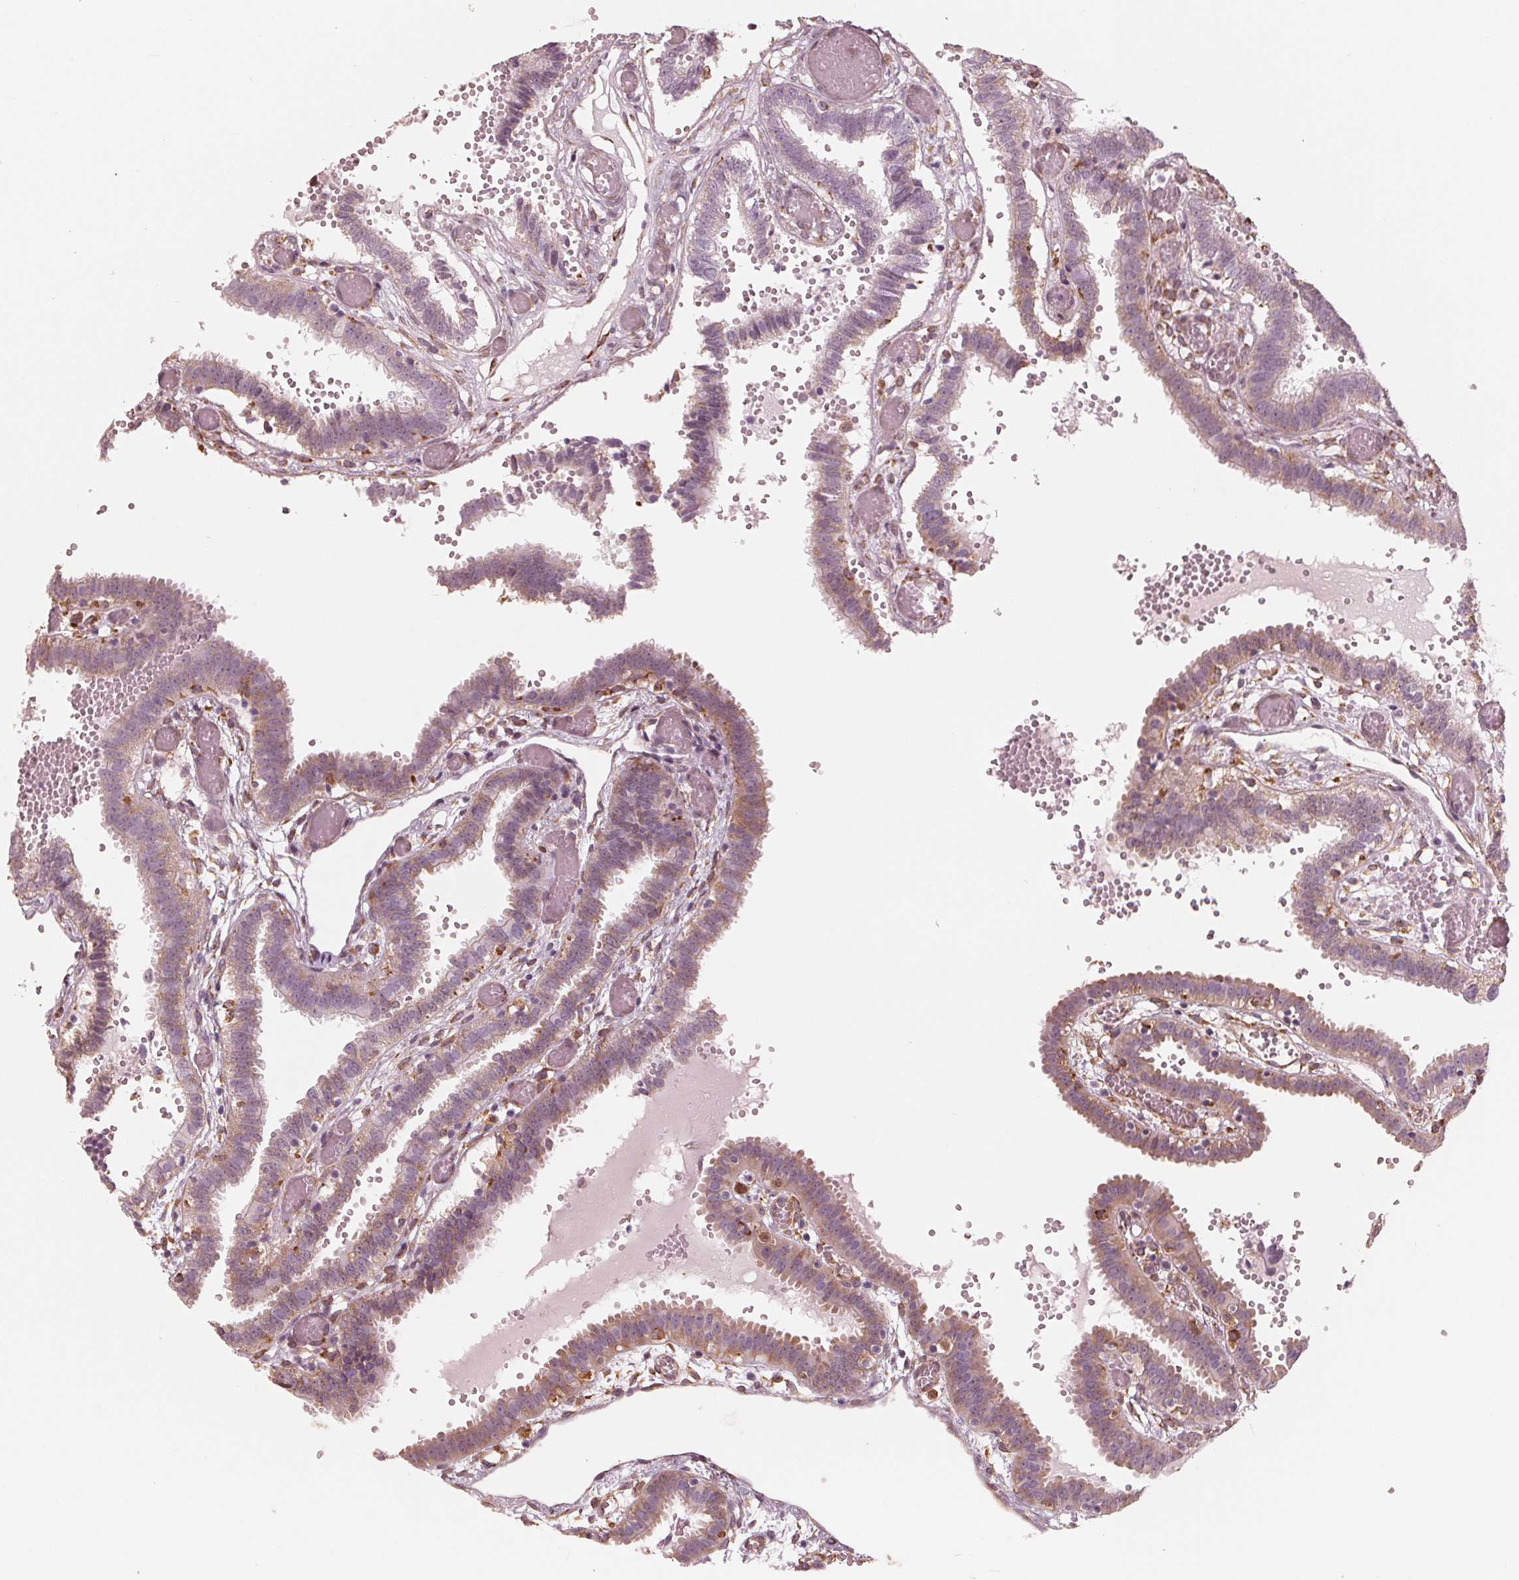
{"staining": {"intensity": "weak", "quantity": "<25%", "location": "cytoplasmic/membranous"}, "tissue": "fallopian tube", "cell_type": "Glandular cells", "image_type": "normal", "snomed": [{"axis": "morphology", "description": "Normal tissue, NOS"}, {"axis": "topography", "description": "Fallopian tube"}], "caption": "Glandular cells are negative for brown protein staining in benign fallopian tube. (DAB (3,3'-diaminobenzidine) IHC visualized using brightfield microscopy, high magnification).", "gene": "IKBIP", "patient": {"sex": "female", "age": 37}}